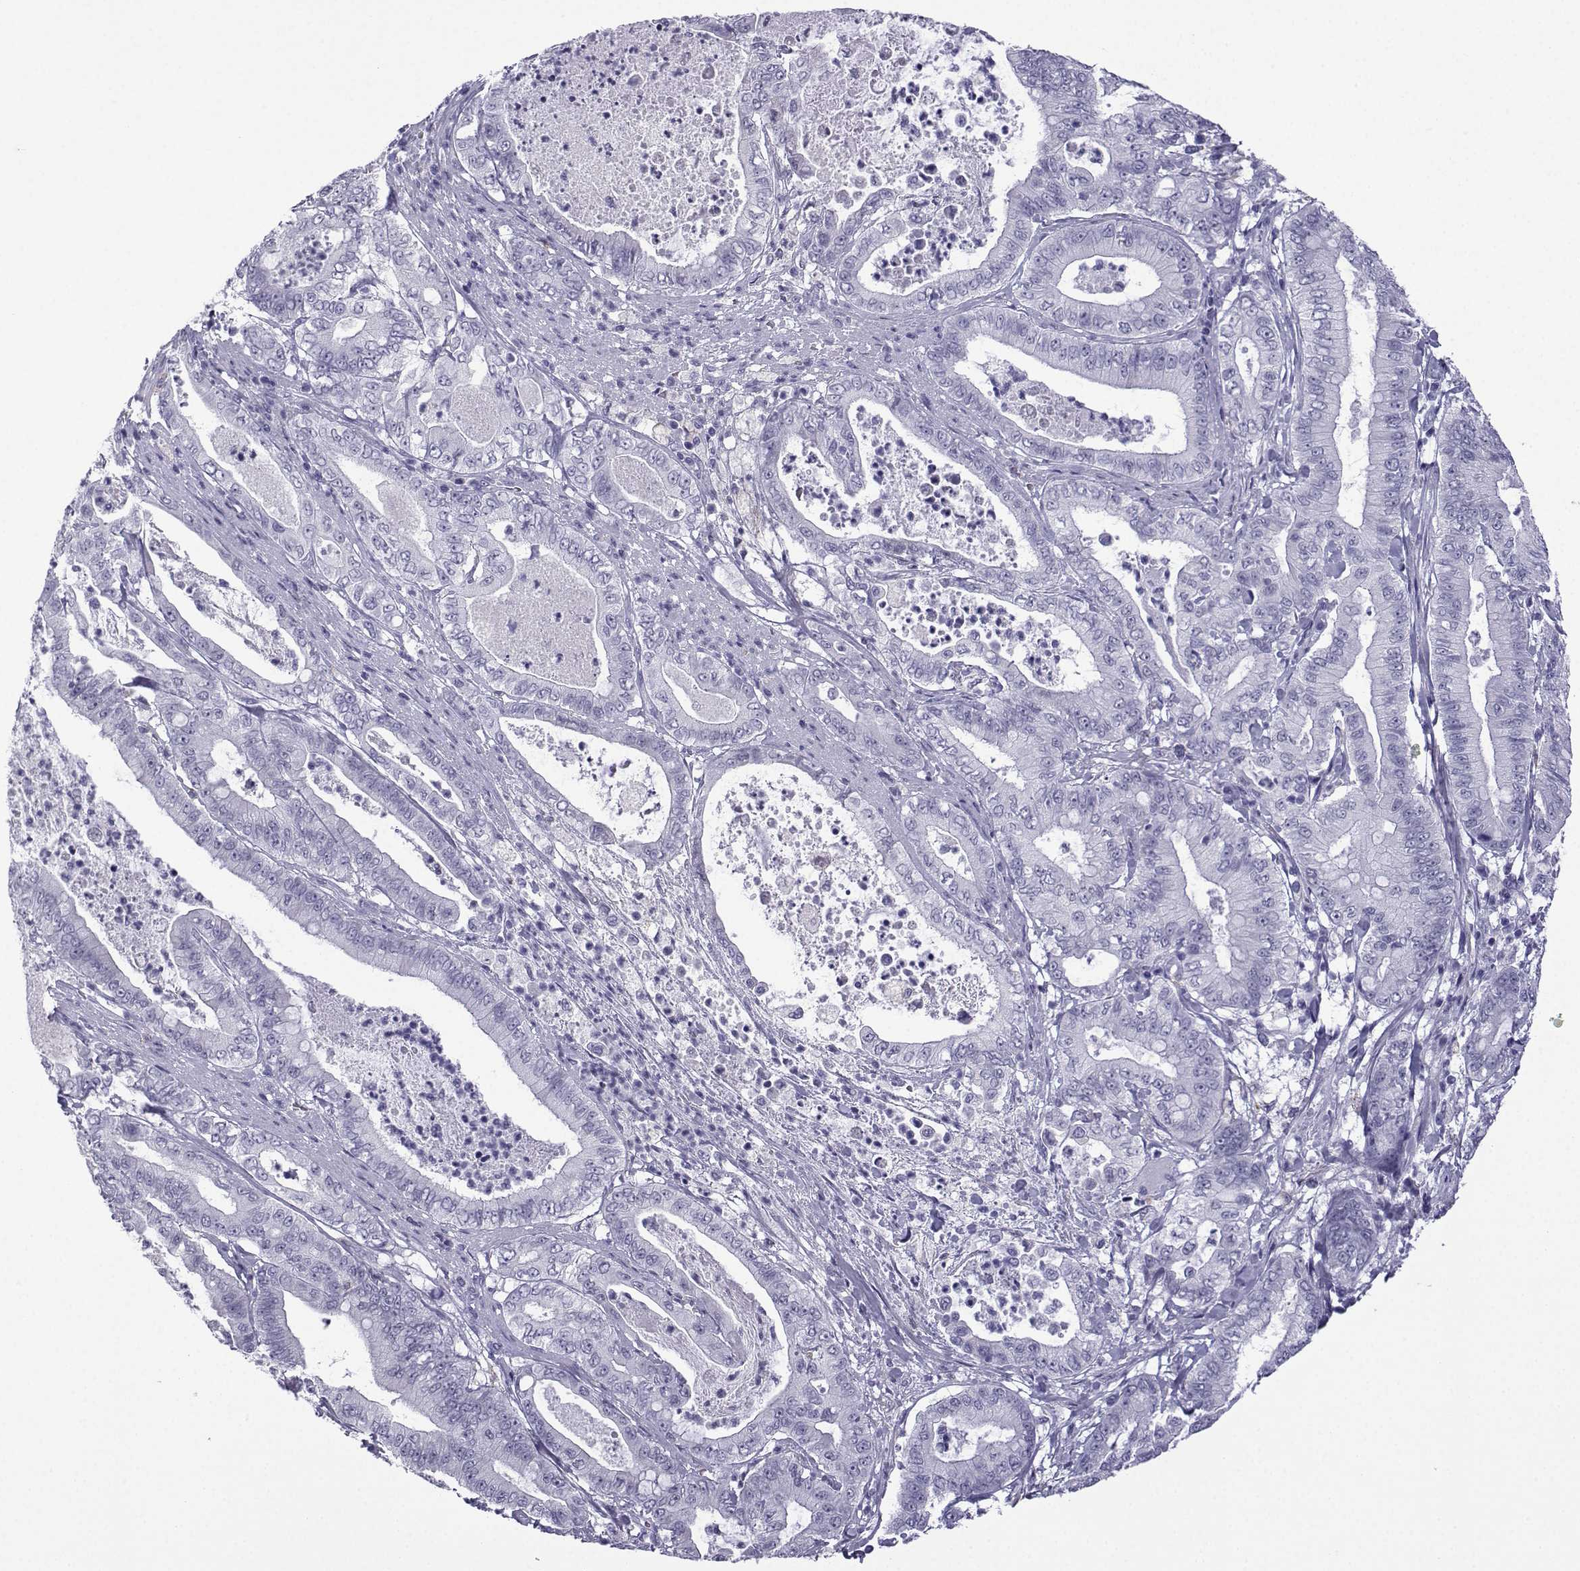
{"staining": {"intensity": "negative", "quantity": "none", "location": "none"}, "tissue": "pancreatic cancer", "cell_type": "Tumor cells", "image_type": "cancer", "snomed": [{"axis": "morphology", "description": "Adenocarcinoma, NOS"}, {"axis": "topography", "description": "Pancreas"}], "caption": "High magnification brightfield microscopy of adenocarcinoma (pancreatic) stained with DAB (brown) and counterstained with hematoxylin (blue): tumor cells show no significant staining. (Stains: DAB (3,3'-diaminobenzidine) immunohistochemistry with hematoxylin counter stain, Microscopy: brightfield microscopy at high magnification).", "gene": "MRGBP", "patient": {"sex": "male", "age": 71}}